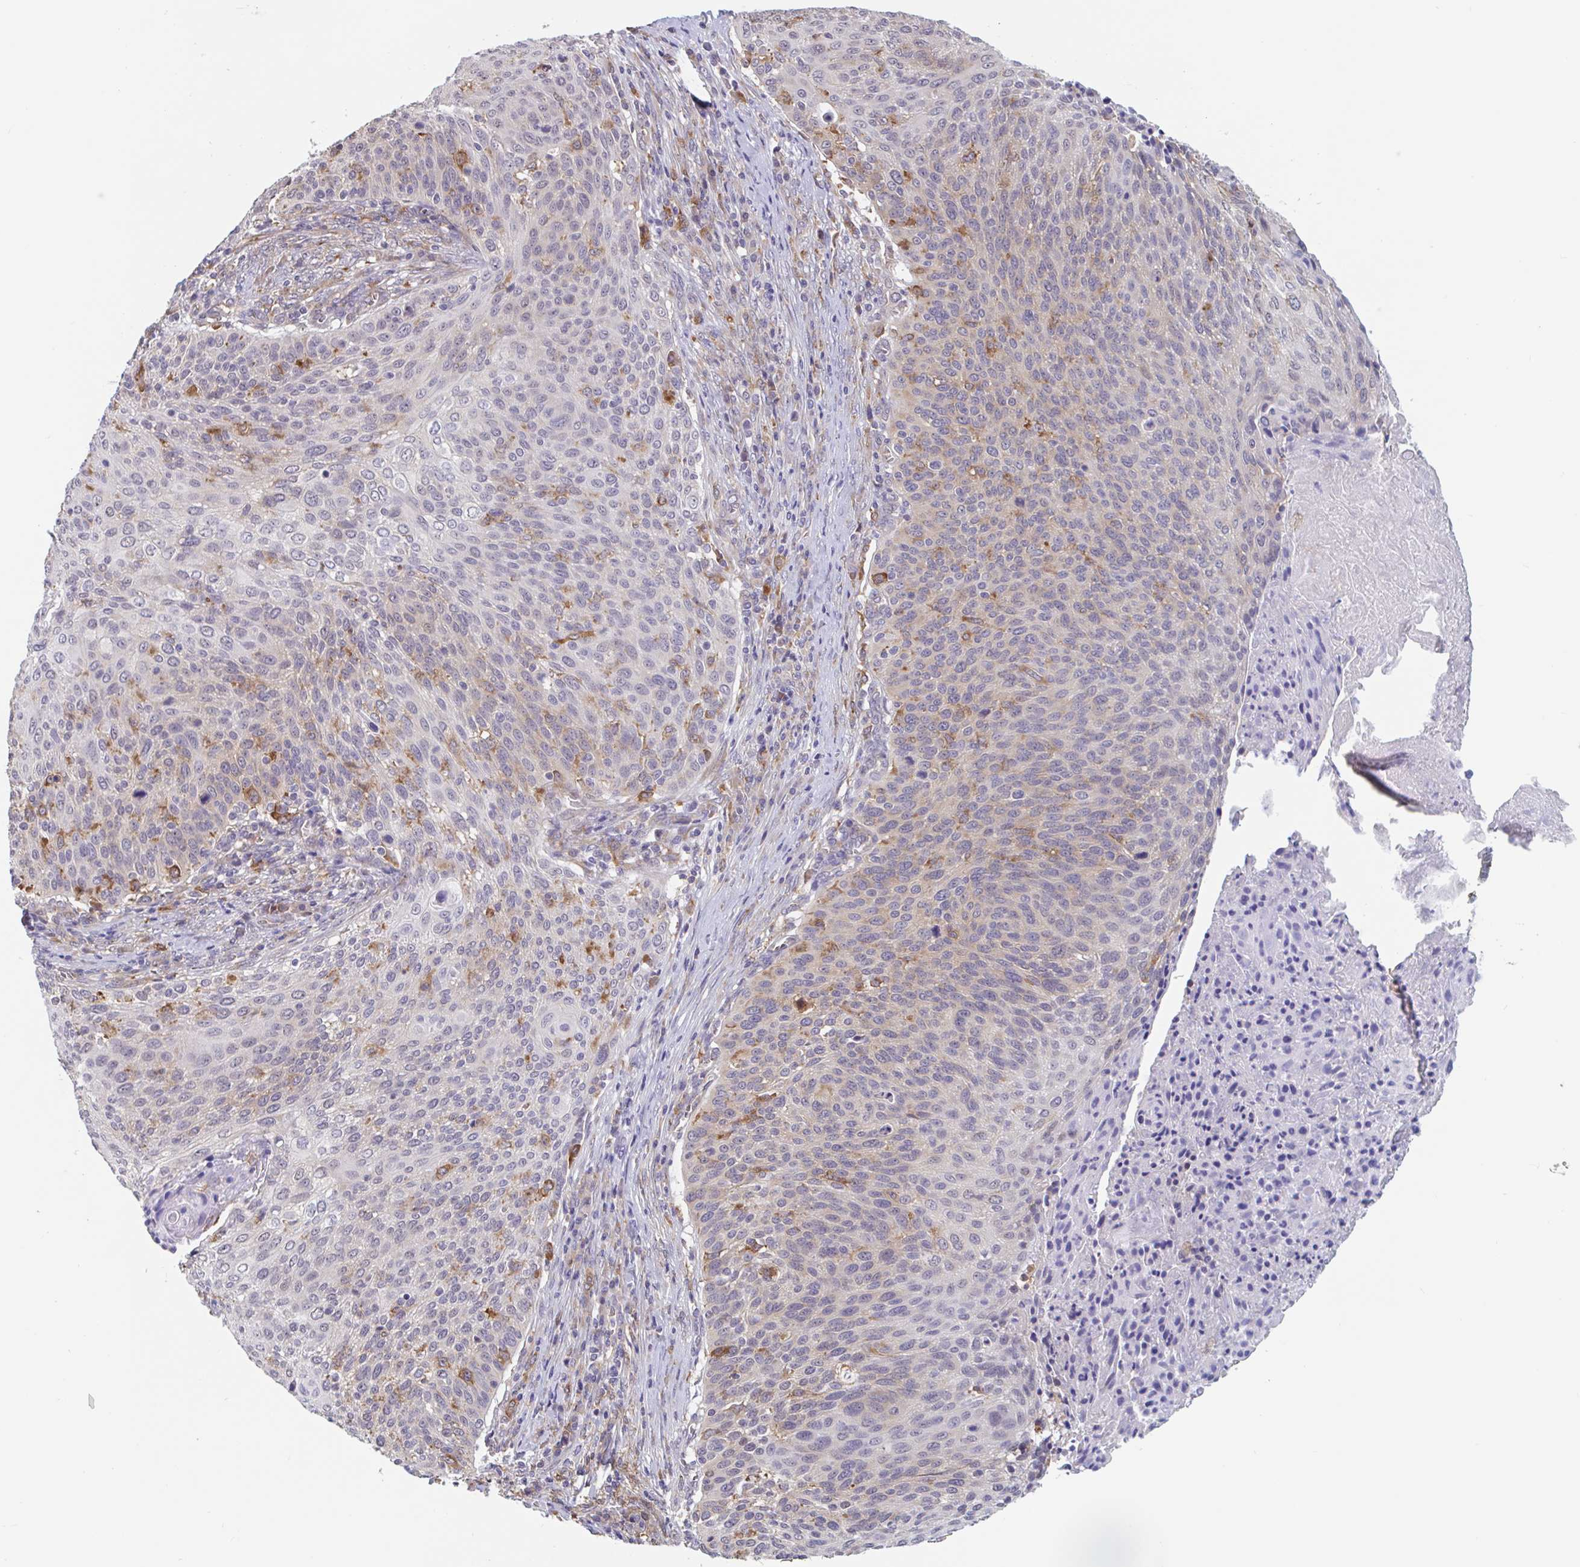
{"staining": {"intensity": "negative", "quantity": "none", "location": "none"}, "tissue": "cervical cancer", "cell_type": "Tumor cells", "image_type": "cancer", "snomed": [{"axis": "morphology", "description": "Squamous cell carcinoma, NOS"}, {"axis": "topography", "description": "Cervix"}], "caption": "This histopathology image is of cervical squamous cell carcinoma stained with immunohistochemistry (IHC) to label a protein in brown with the nuclei are counter-stained blue. There is no expression in tumor cells.", "gene": "SNX8", "patient": {"sex": "female", "age": 31}}